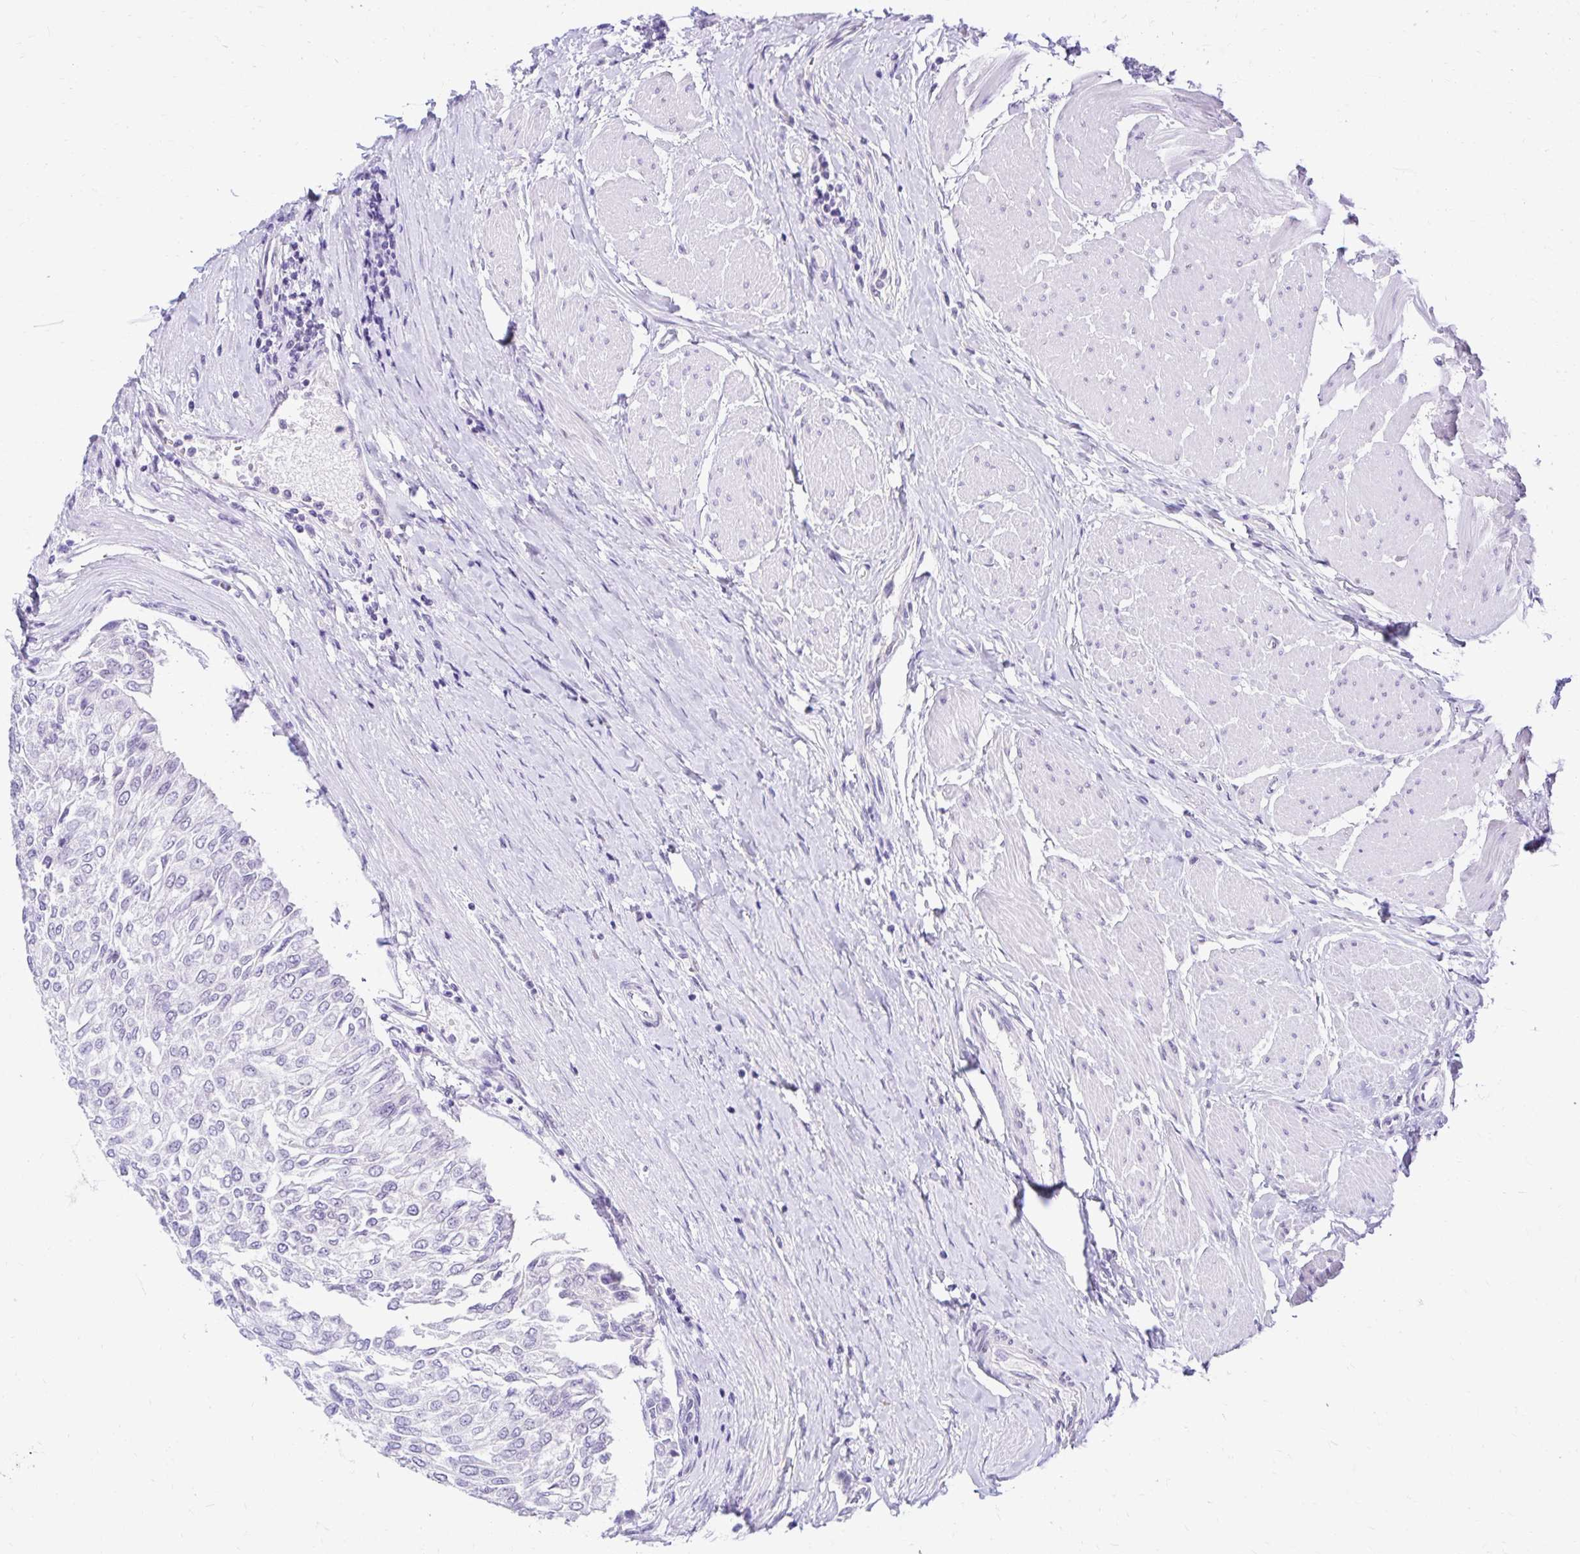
{"staining": {"intensity": "negative", "quantity": "none", "location": "none"}, "tissue": "urothelial cancer", "cell_type": "Tumor cells", "image_type": "cancer", "snomed": [{"axis": "morphology", "description": "Urothelial carcinoma, NOS"}, {"axis": "topography", "description": "Urinary bladder"}], "caption": "DAB immunohistochemical staining of human urothelial cancer demonstrates no significant expression in tumor cells.", "gene": "FAM166C", "patient": {"sex": "male", "age": 67}}